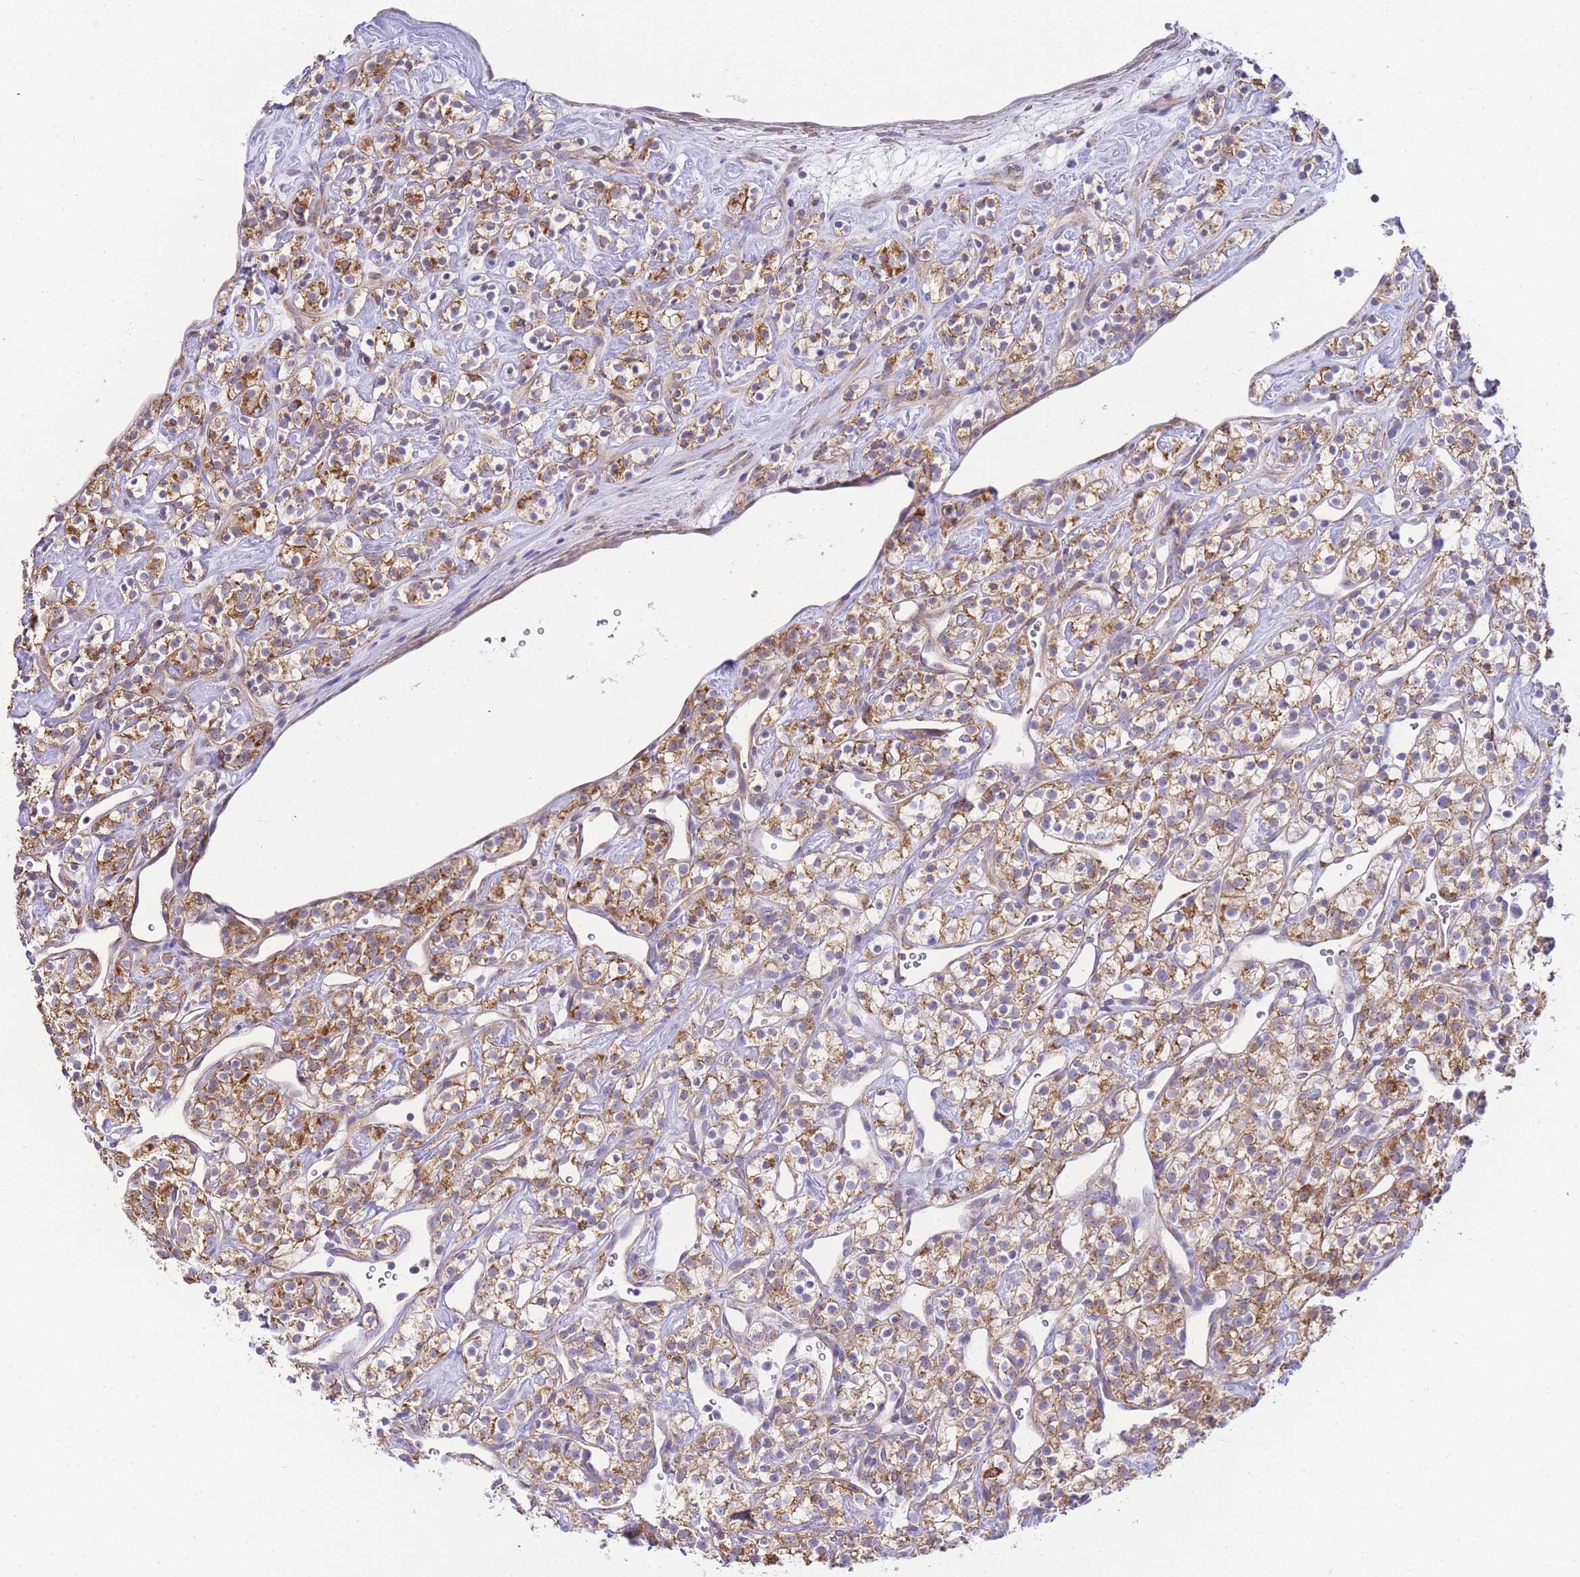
{"staining": {"intensity": "moderate", "quantity": ">75%", "location": "cytoplasmic/membranous"}, "tissue": "renal cancer", "cell_type": "Tumor cells", "image_type": "cancer", "snomed": [{"axis": "morphology", "description": "Adenocarcinoma, NOS"}, {"axis": "topography", "description": "Kidney"}], "caption": "DAB (3,3'-diaminobenzidine) immunohistochemical staining of renal cancer exhibits moderate cytoplasmic/membranous protein expression in approximately >75% of tumor cells.", "gene": "PDCD7", "patient": {"sex": "male", "age": 77}}